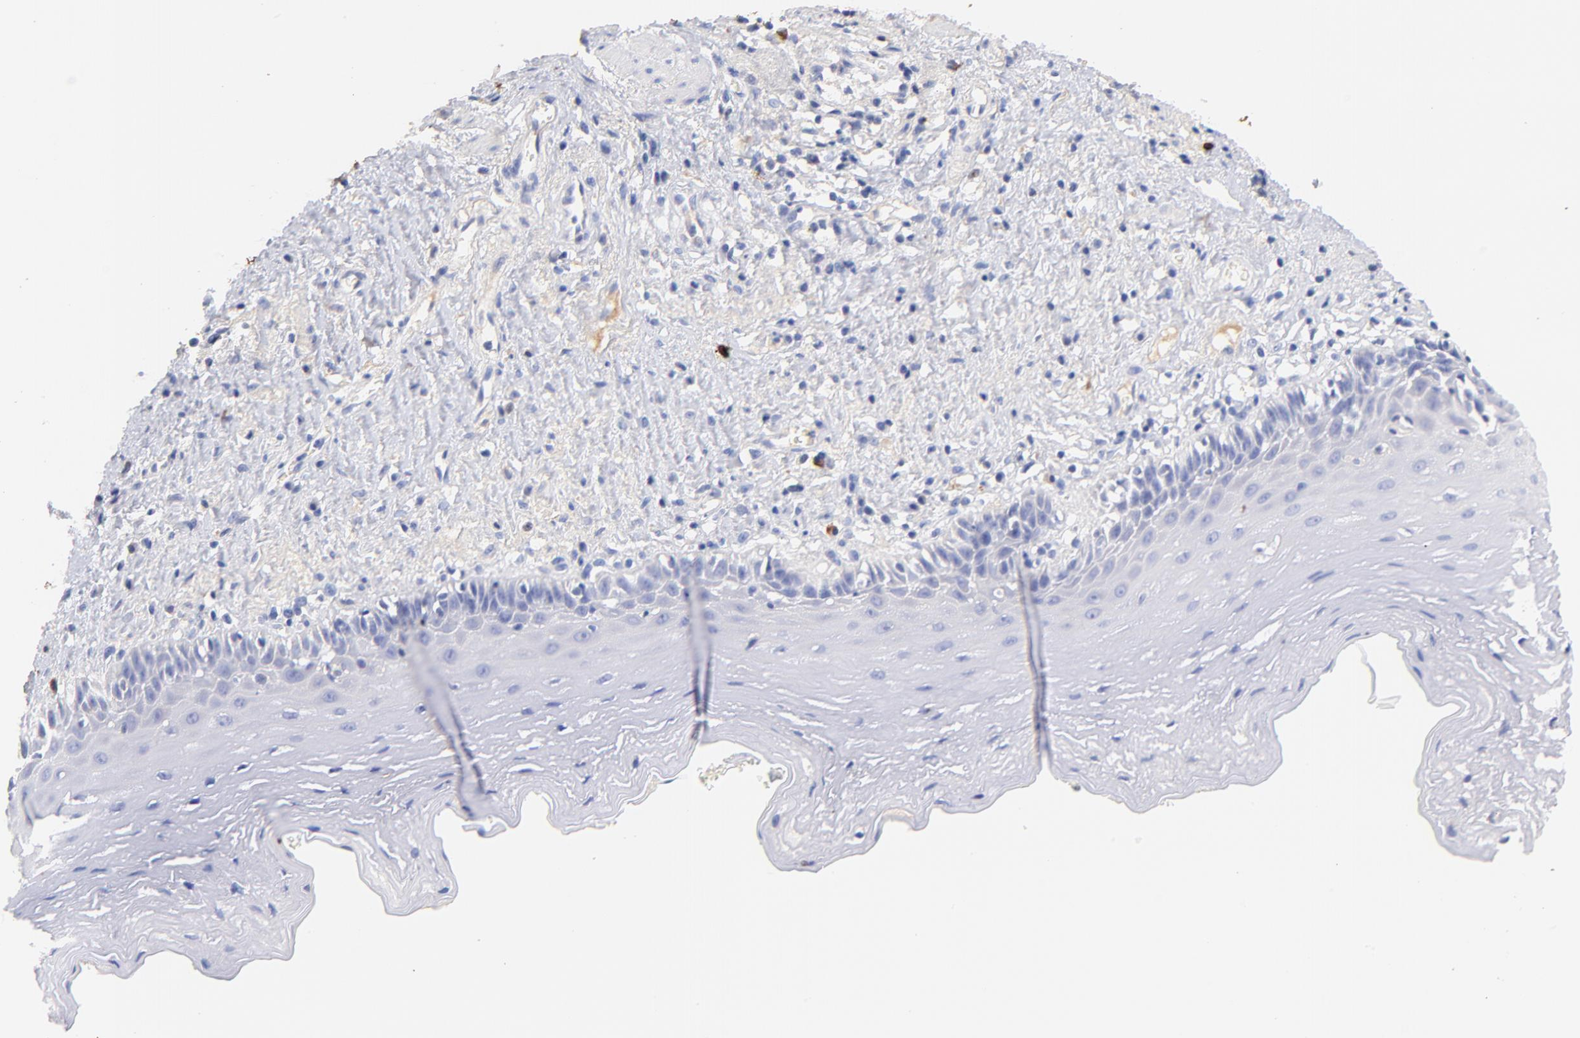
{"staining": {"intensity": "negative", "quantity": "none", "location": "none"}, "tissue": "esophagus", "cell_type": "Squamous epithelial cells", "image_type": "normal", "snomed": [{"axis": "morphology", "description": "Normal tissue, NOS"}, {"axis": "topography", "description": "Esophagus"}], "caption": "IHC of benign esophagus reveals no staining in squamous epithelial cells.", "gene": "IGLV7", "patient": {"sex": "female", "age": 70}}